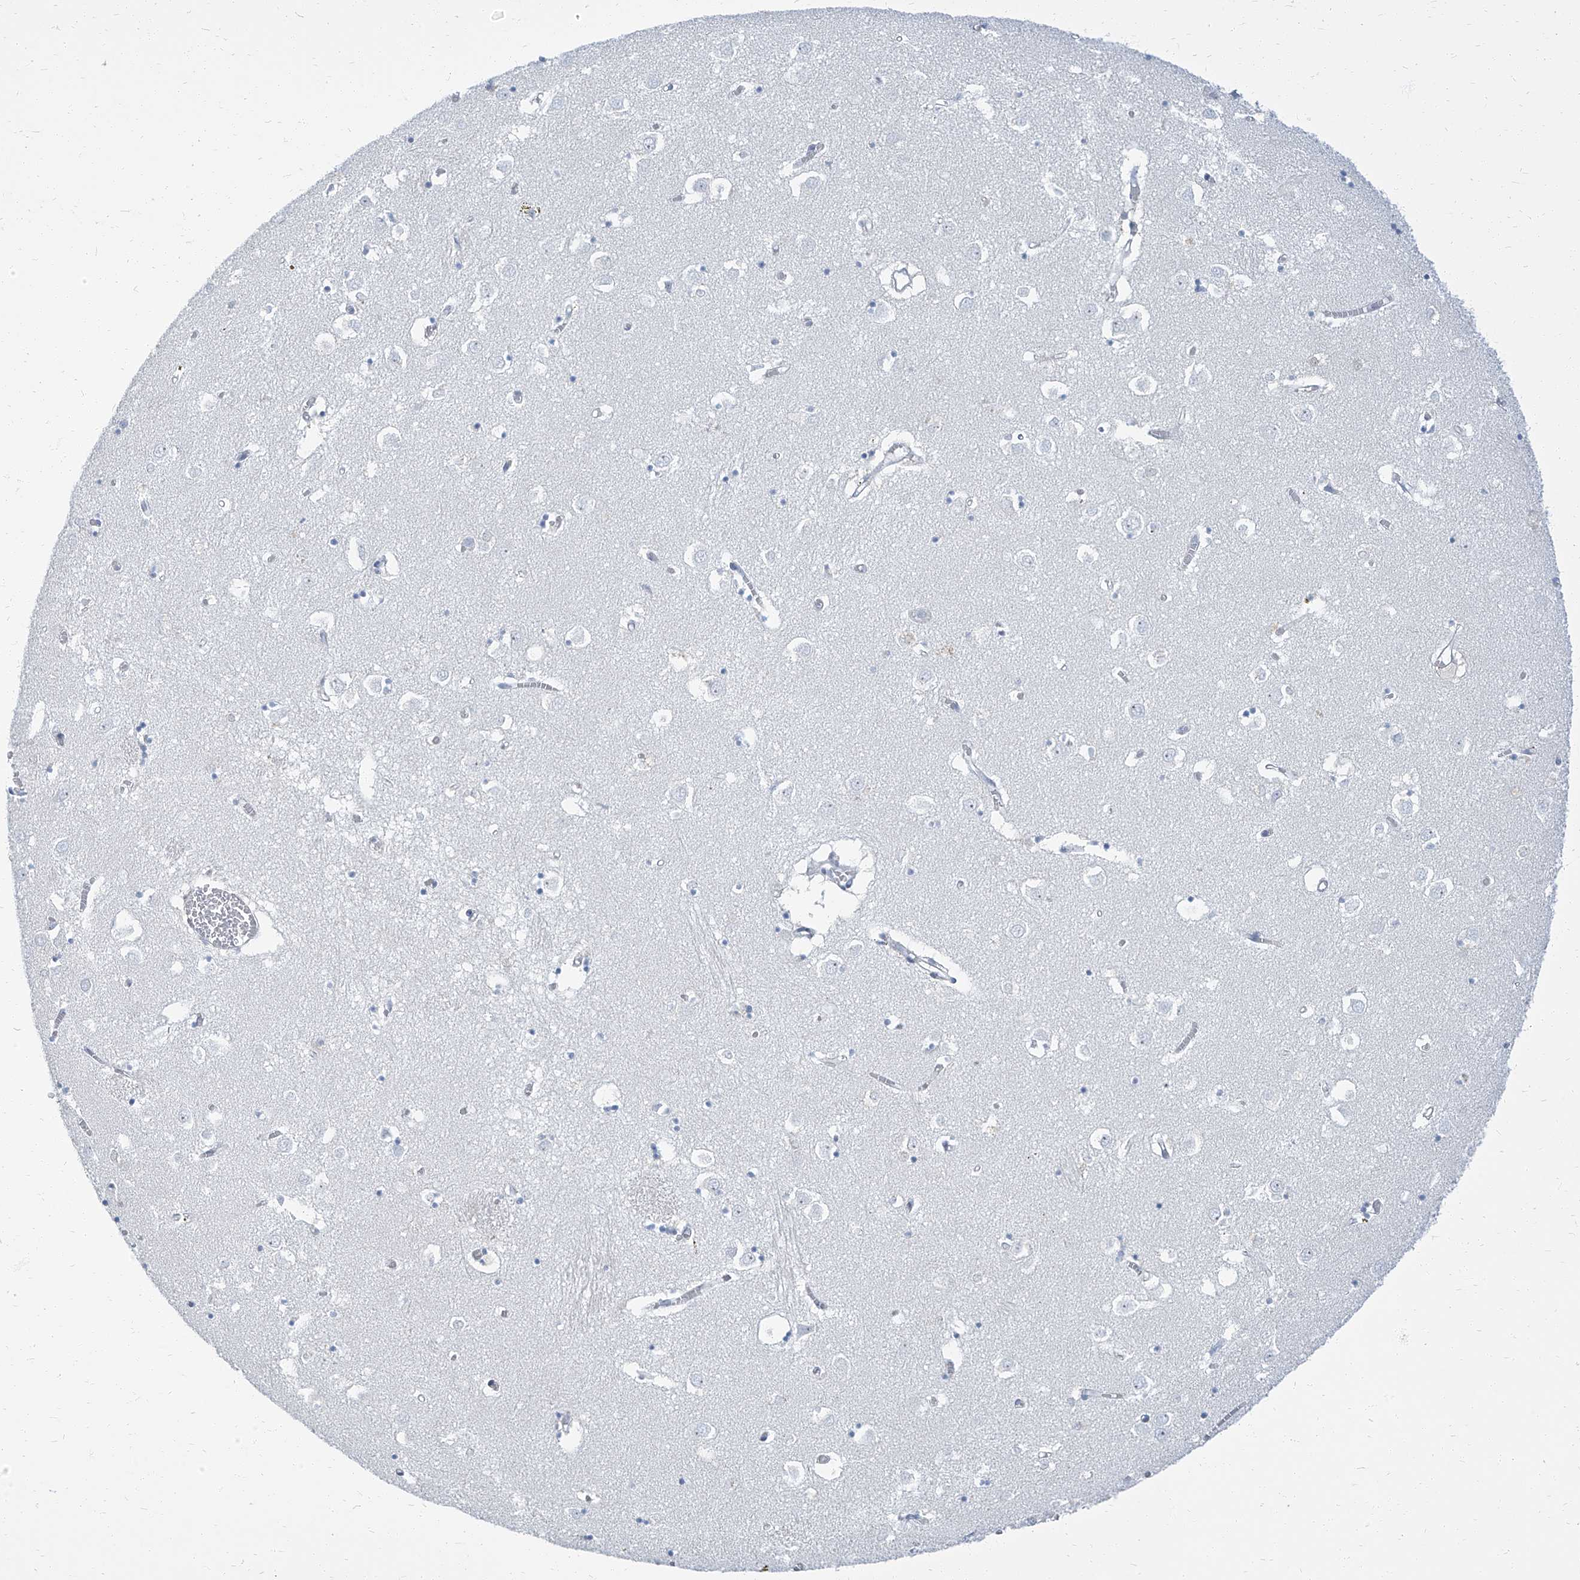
{"staining": {"intensity": "negative", "quantity": "none", "location": "none"}, "tissue": "caudate", "cell_type": "Glial cells", "image_type": "normal", "snomed": [{"axis": "morphology", "description": "Normal tissue, NOS"}, {"axis": "topography", "description": "Lateral ventricle wall"}], "caption": "IHC histopathology image of normal caudate stained for a protein (brown), which reveals no expression in glial cells.", "gene": "TXLNB", "patient": {"sex": "male", "age": 70}}